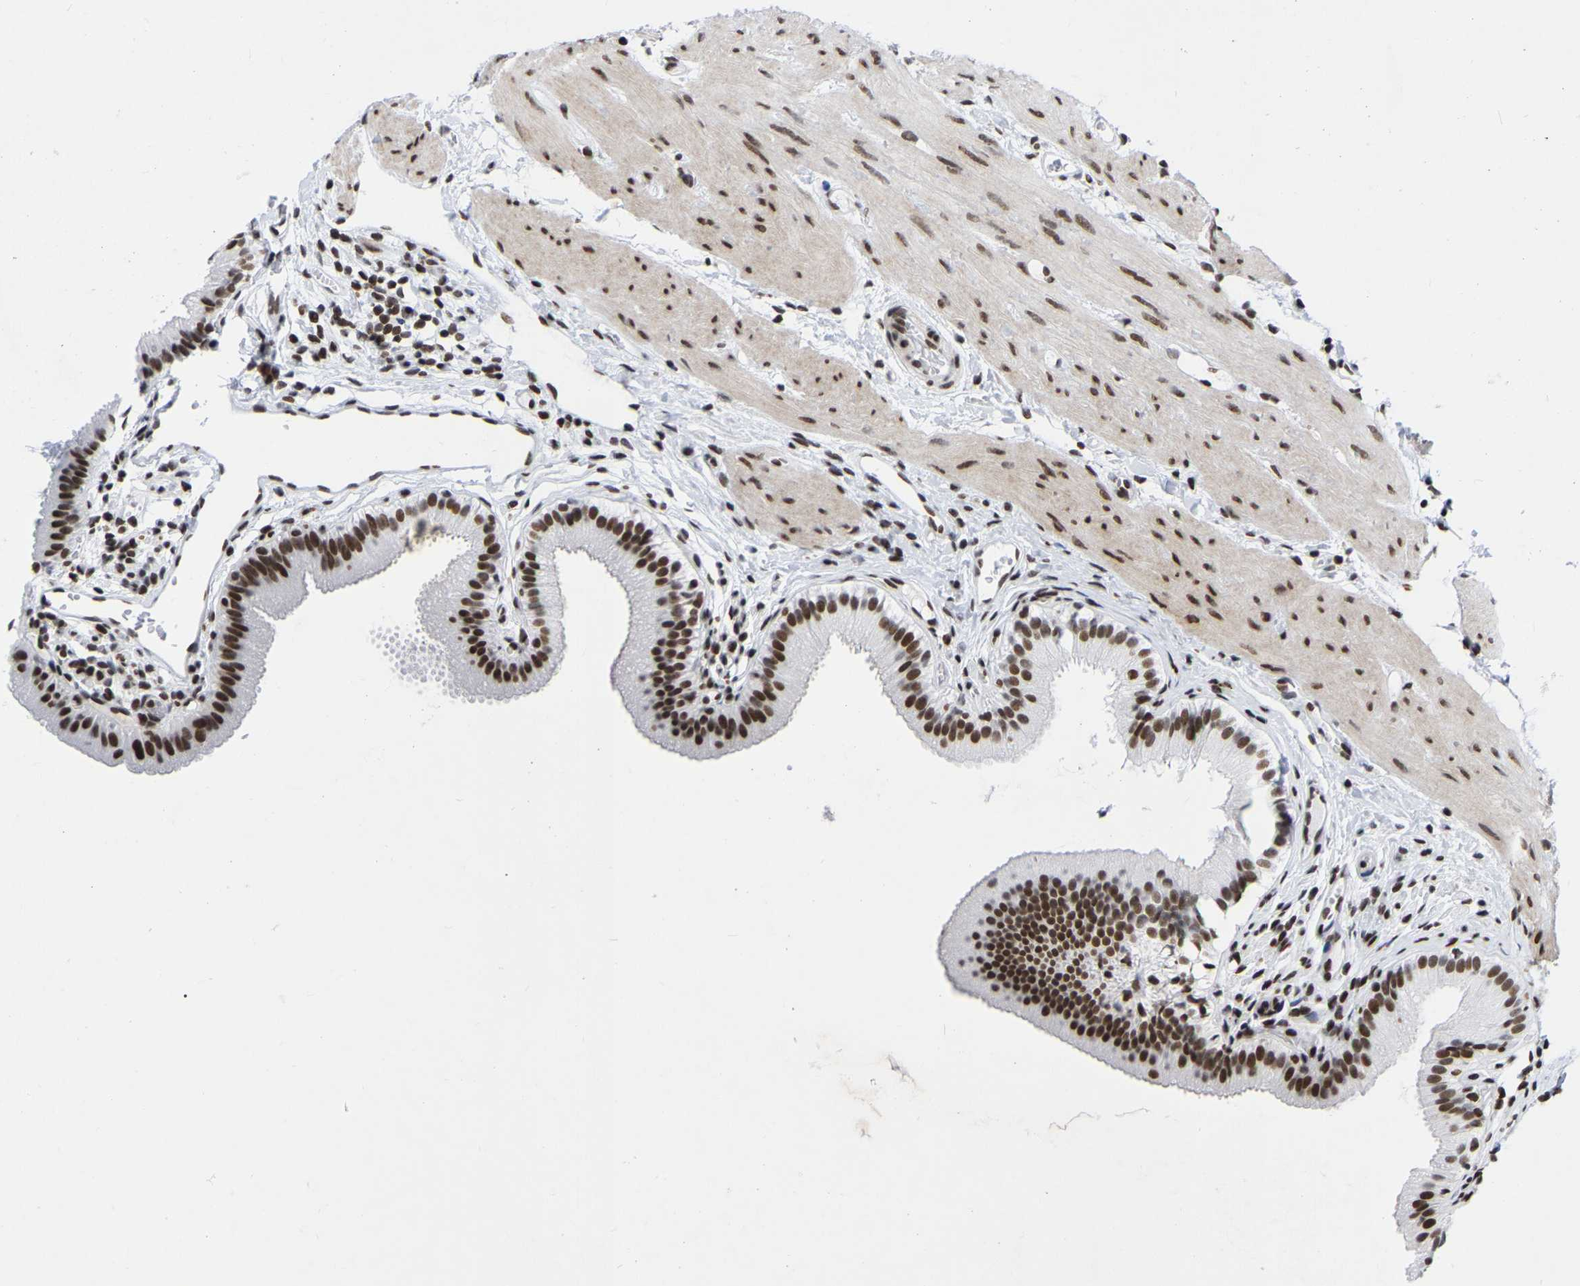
{"staining": {"intensity": "strong", "quantity": ">75%", "location": "nuclear"}, "tissue": "gallbladder", "cell_type": "Glandular cells", "image_type": "normal", "snomed": [{"axis": "morphology", "description": "Normal tissue, NOS"}, {"axis": "topography", "description": "Gallbladder"}], "caption": "Immunohistochemistry (IHC) of normal human gallbladder demonstrates high levels of strong nuclear staining in approximately >75% of glandular cells. The staining was performed using DAB, with brown indicating positive protein expression. Nuclei are stained blue with hematoxylin.", "gene": "PRCC", "patient": {"sex": "female", "age": 26}}